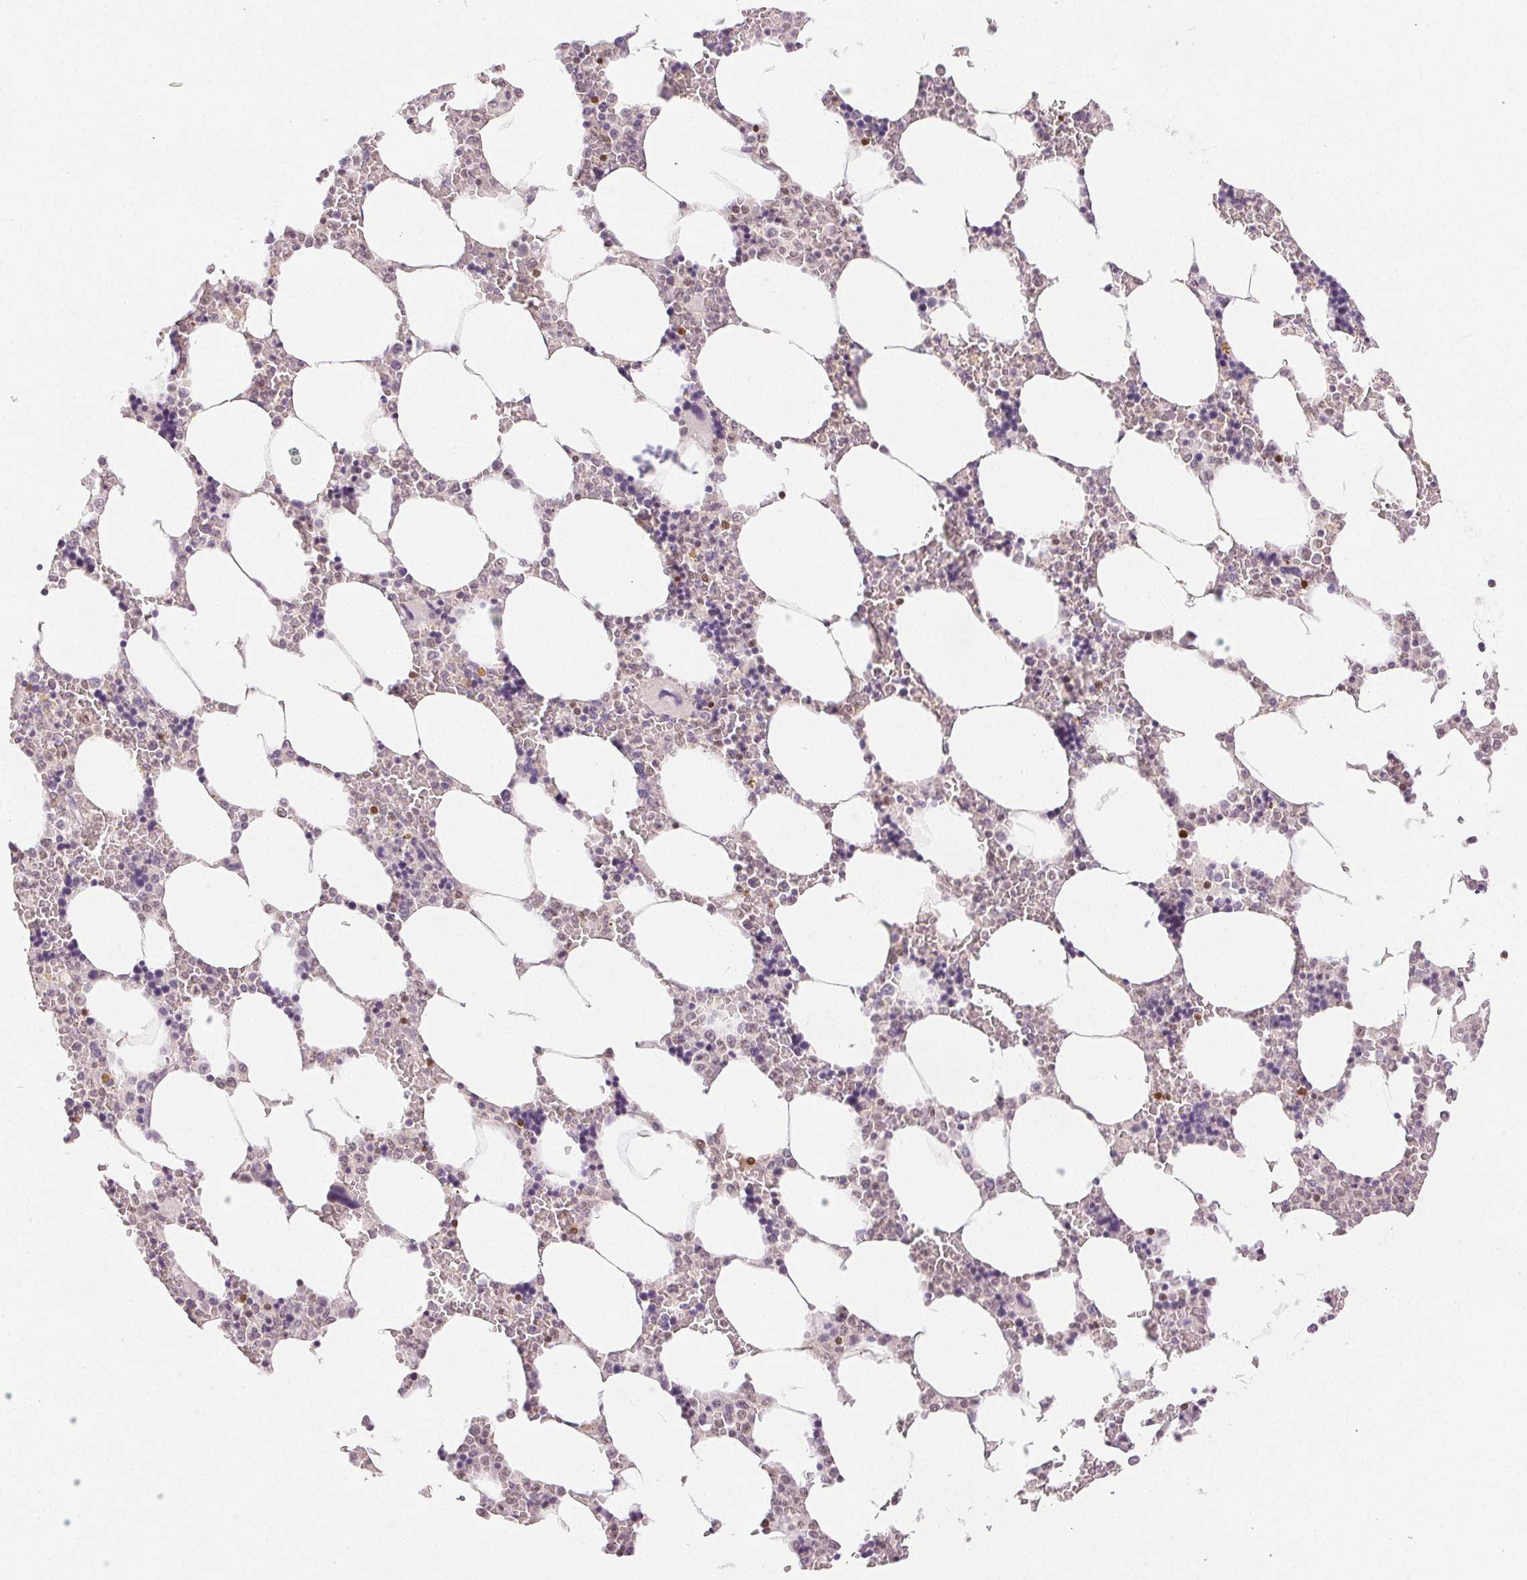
{"staining": {"intensity": "negative", "quantity": "none", "location": "none"}, "tissue": "bone marrow", "cell_type": "Hematopoietic cells", "image_type": "normal", "snomed": [{"axis": "morphology", "description": "Normal tissue, NOS"}, {"axis": "topography", "description": "Bone marrow"}], "caption": "DAB (3,3'-diaminobenzidine) immunohistochemical staining of normal bone marrow reveals no significant positivity in hematopoietic cells. (DAB (3,3'-diaminobenzidine) immunohistochemistry with hematoxylin counter stain).", "gene": "RUNX2", "patient": {"sex": "male", "age": 64}}